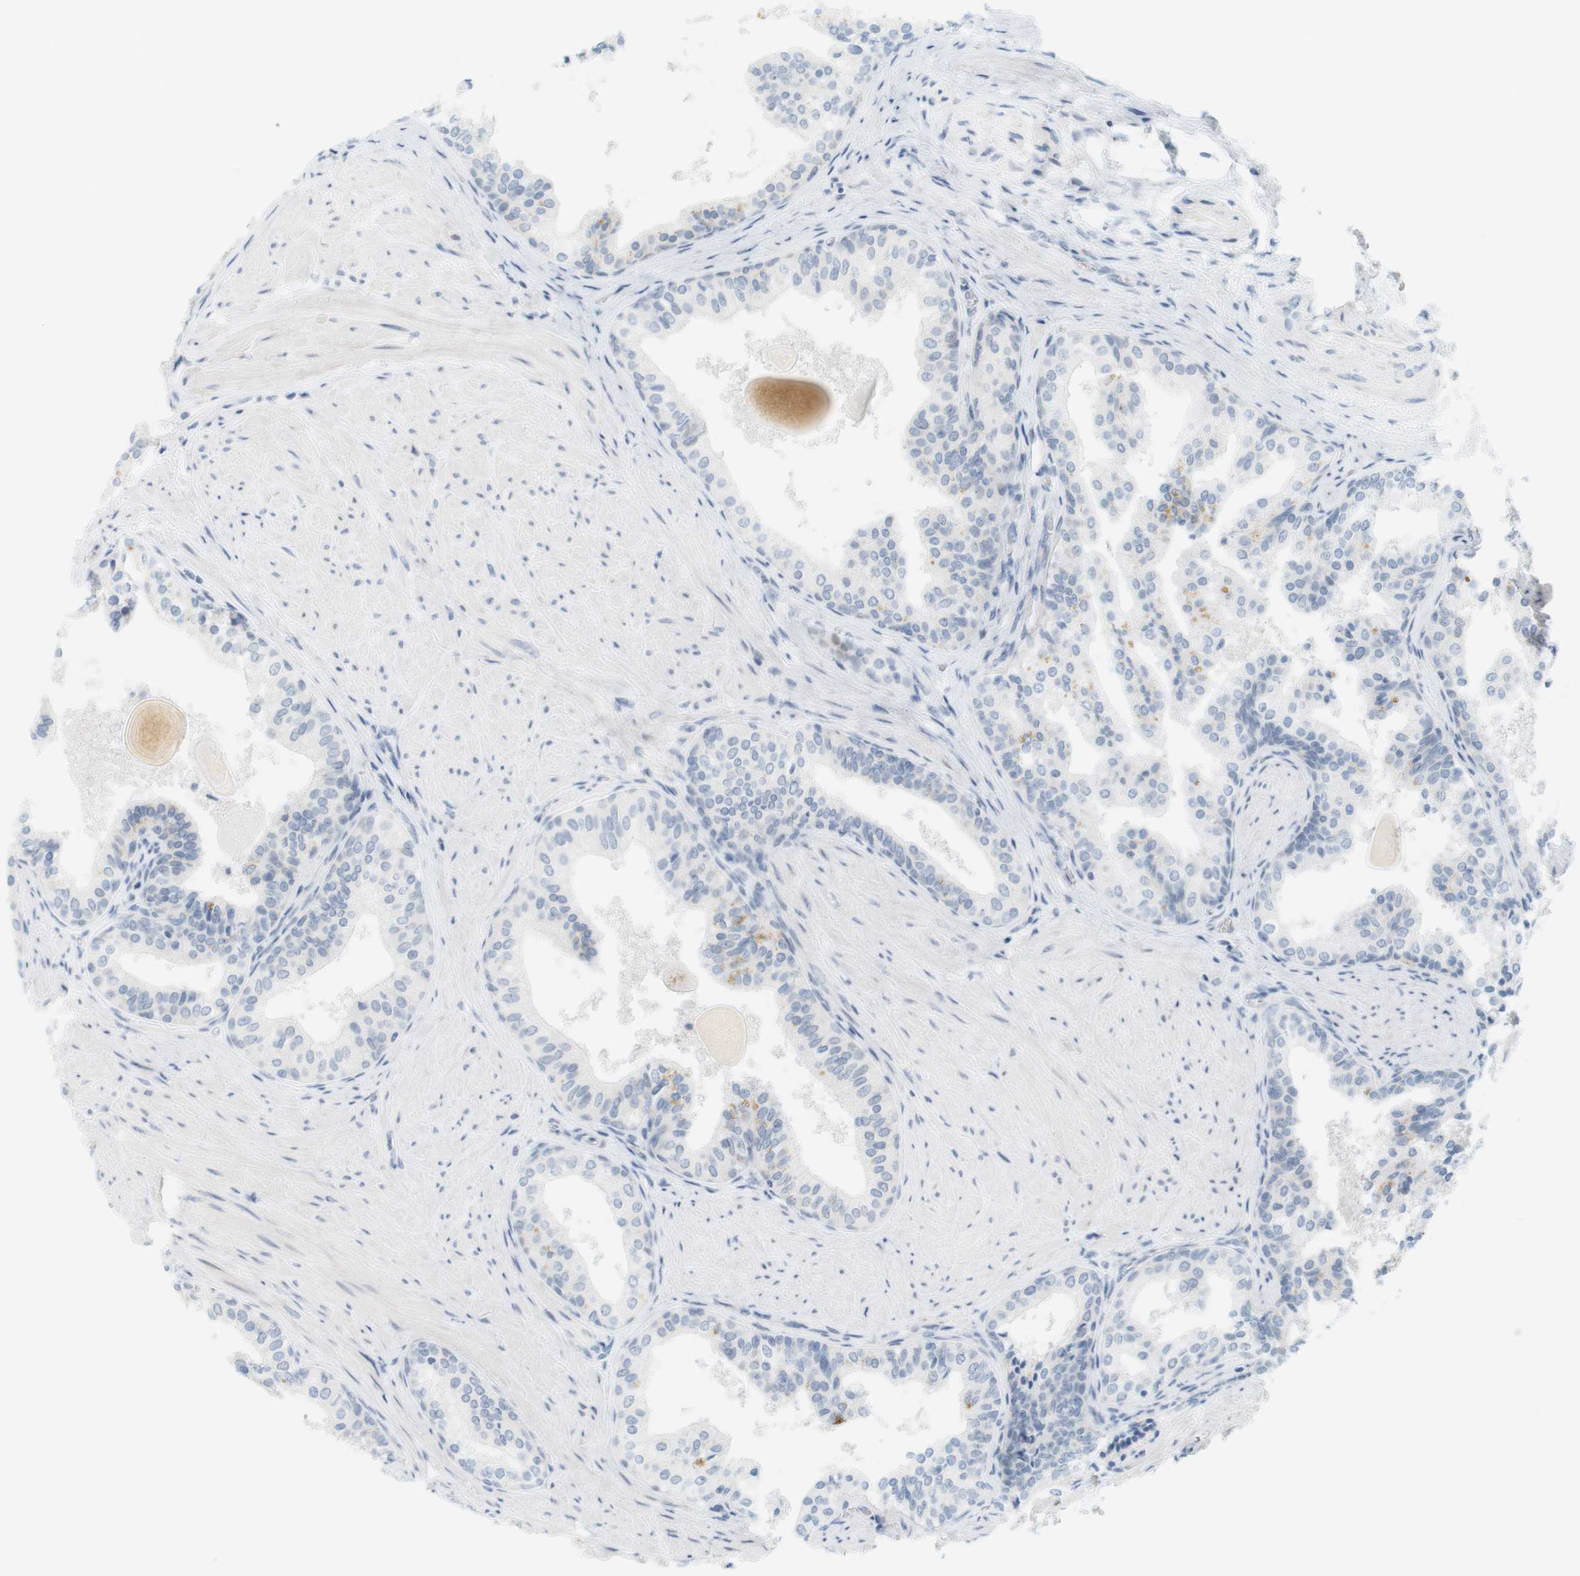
{"staining": {"intensity": "negative", "quantity": "none", "location": "none"}, "tissue": "prostate cancer", "cell_type": "Tumor cells", "image_type": "cancer", "snomed": [{"axis": "morphology", "description": "Adenocarcinoma, Low grade"}, {"axis": "topography", "description": "Prostate"}], "caption": "Immunohistochemical staining of prostate cancer reveals no significant positivity in tumor cells. The staining was performed using DAB to visualize the protein expression in brown, while the nuclei were stained in blue with hematoxylin (Magnification: 20x).", "gene": "DMC1", "patient": {"sex": "male", "age": 60}}